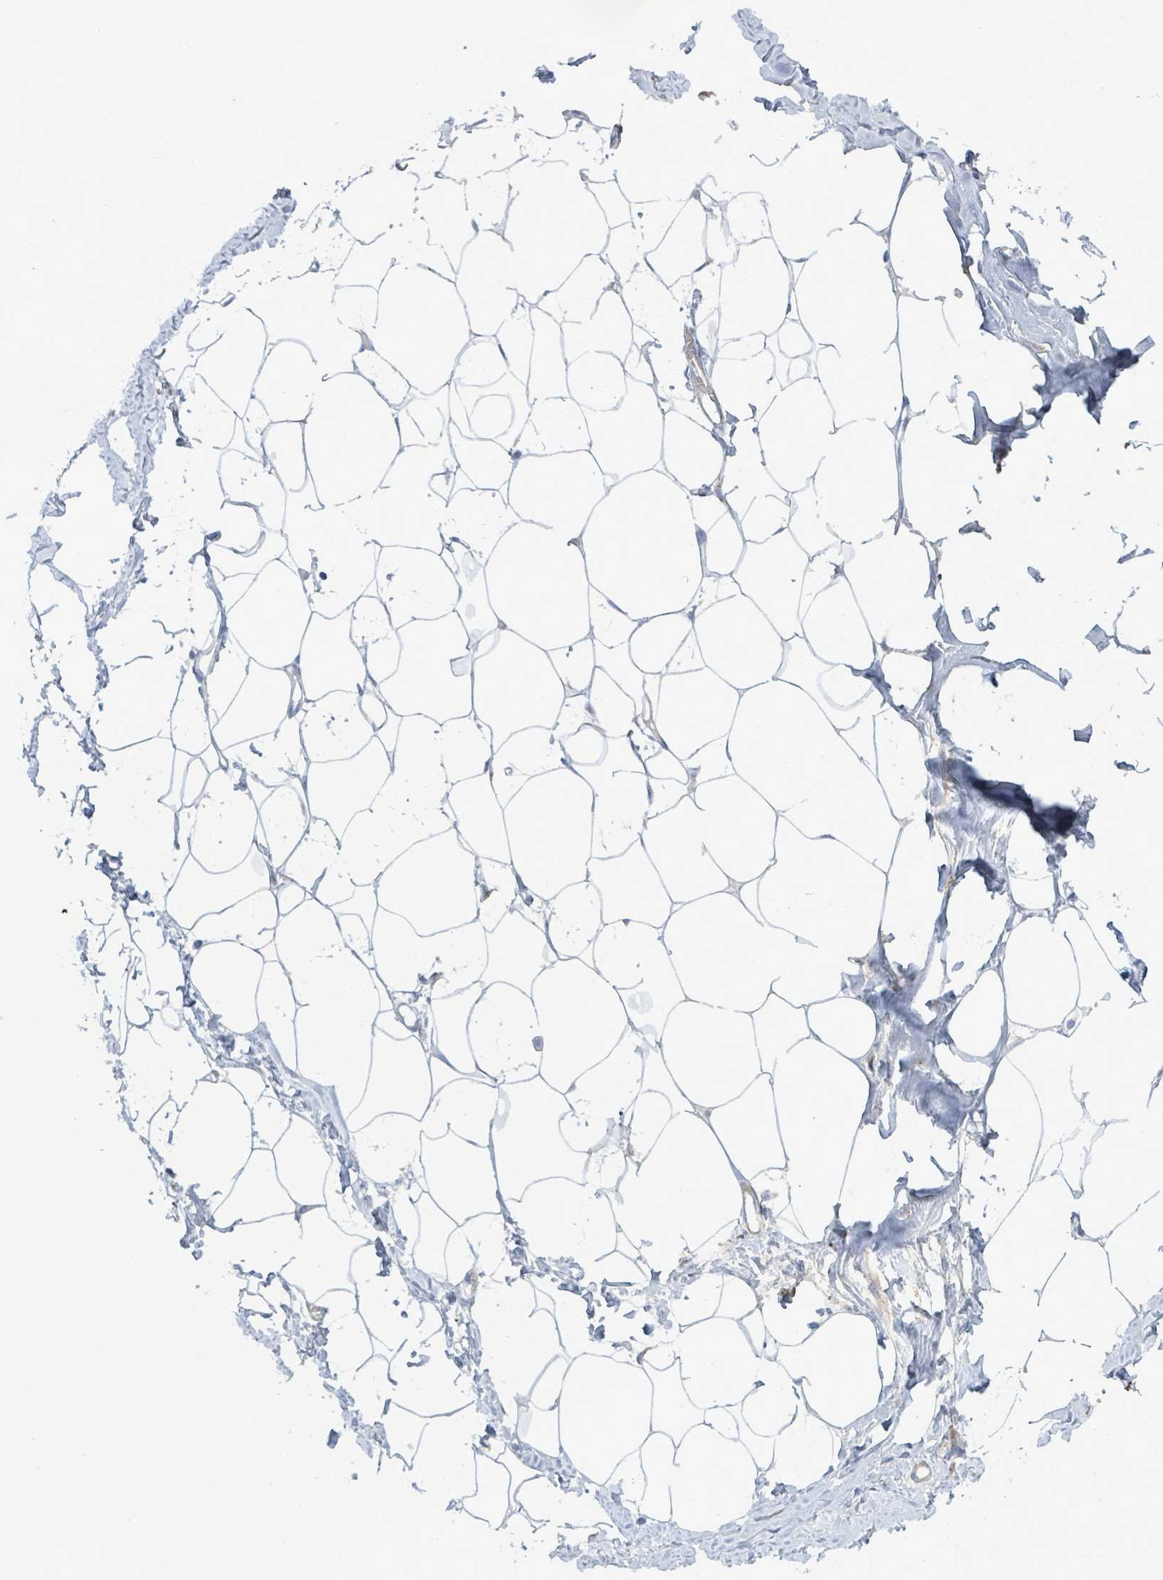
{"staining": {"intensity": "negative", "quantity": "none", "location": "none"}, "tissue": "breast", "cell_type": "Adipocytes", "image_type": "normal", "snomed": [{"axis": "morphology", "description": "Normal tissue, NOS"}, {"axis": "topography", "description": "Breast"}], "caption": "IHC micrograph of benign breast: breast stained with DAB (3,3'-diaminobenzidine) displays no significant protein positivity in adipocytes.", "gene": "DMRTC1B", "patient": {"sex": "female", "age": 27}}